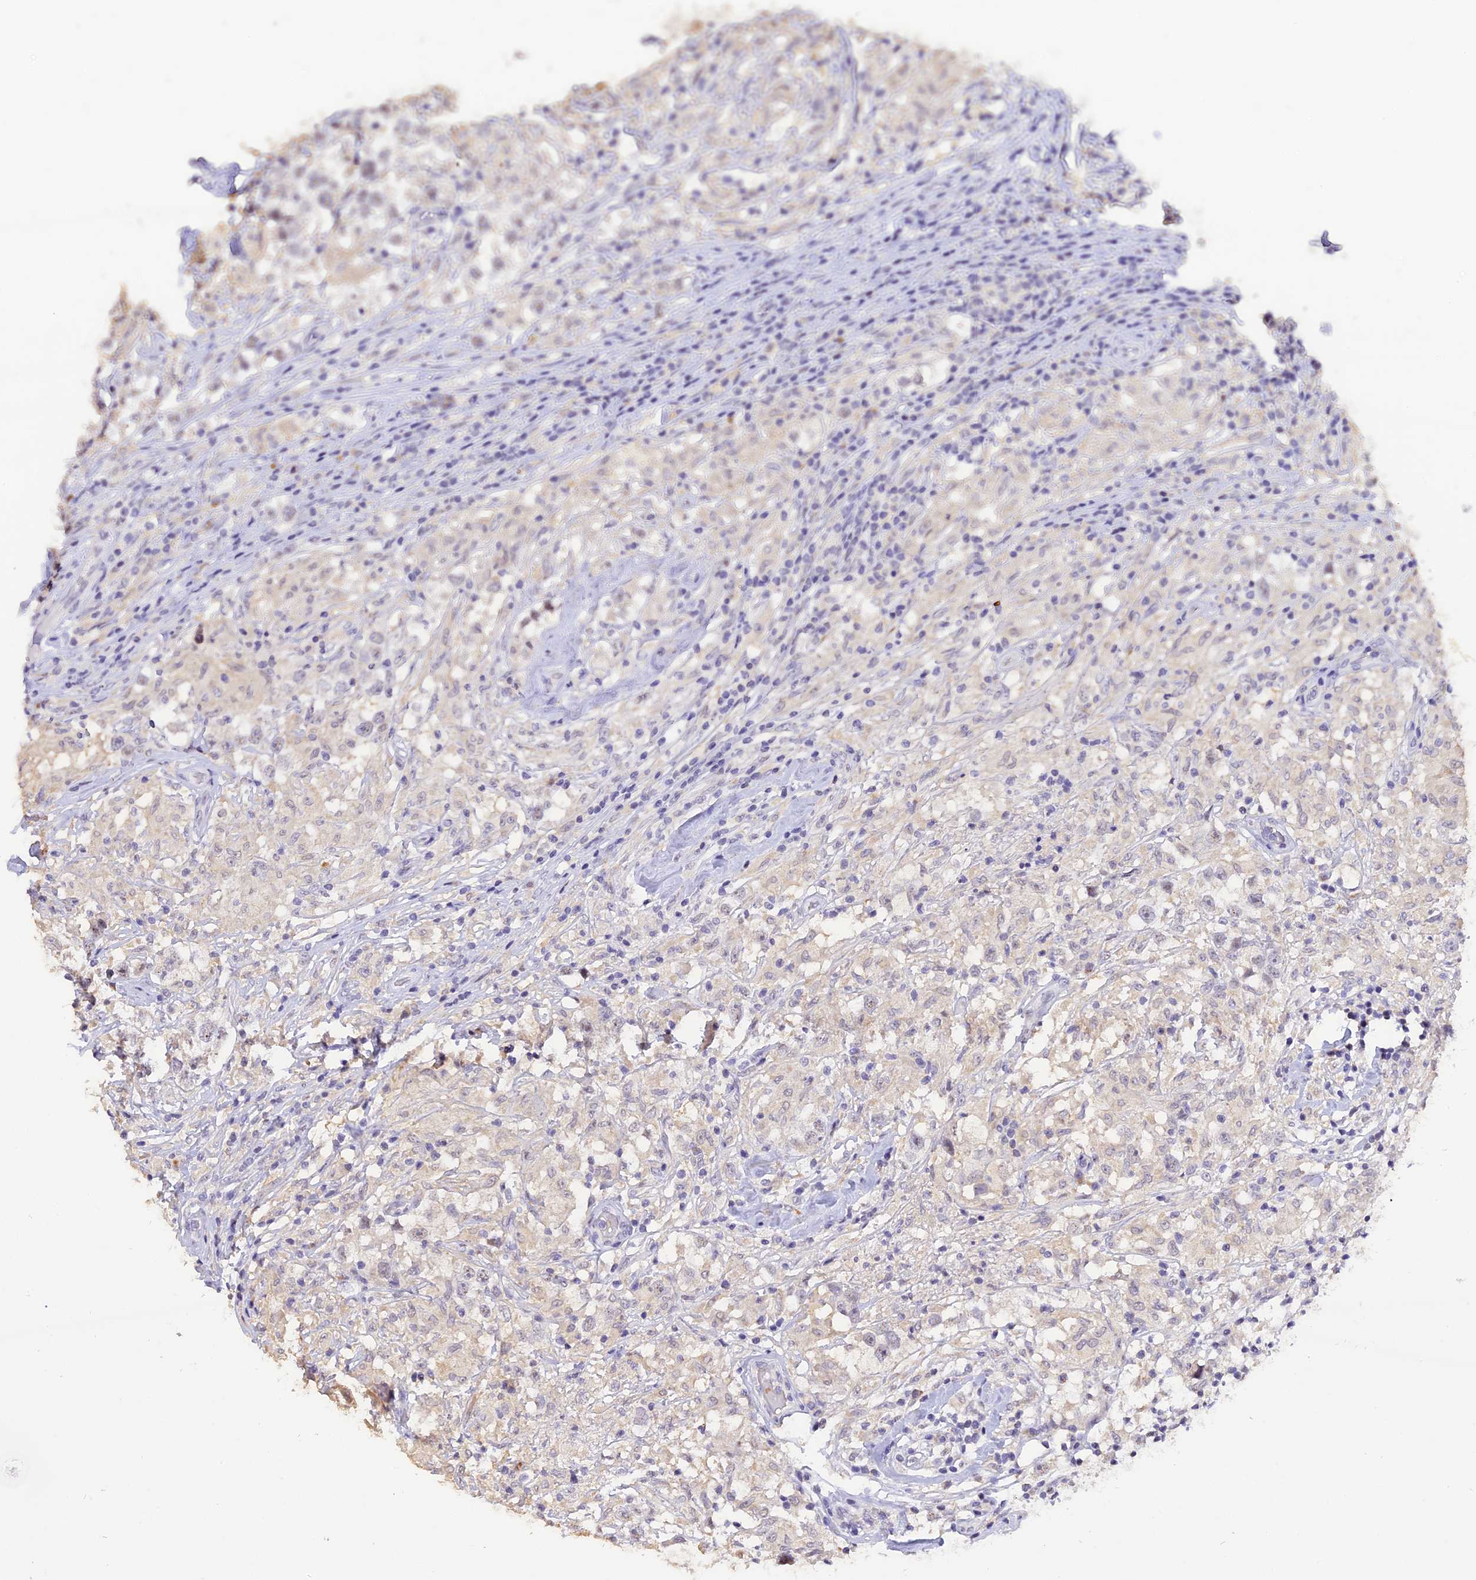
{"staining": {"intensity": "negative", "quantity": "none", "location": "none"}, "tissue": "testis cancer", "cell_type": "Tumor cells", "image_type": "cancer", "snomed": [{"axis": "morphology", "description": "Seminoma, NOS"}, {"axis": "topography", "description": "Testis"}], "caption": "DAB immunohistochemical staining of human testis seminoma demonstrates no significant positivity in tumor cells.", "gene": "AHSP", "patient": {"sex": "male", "age": 46}}